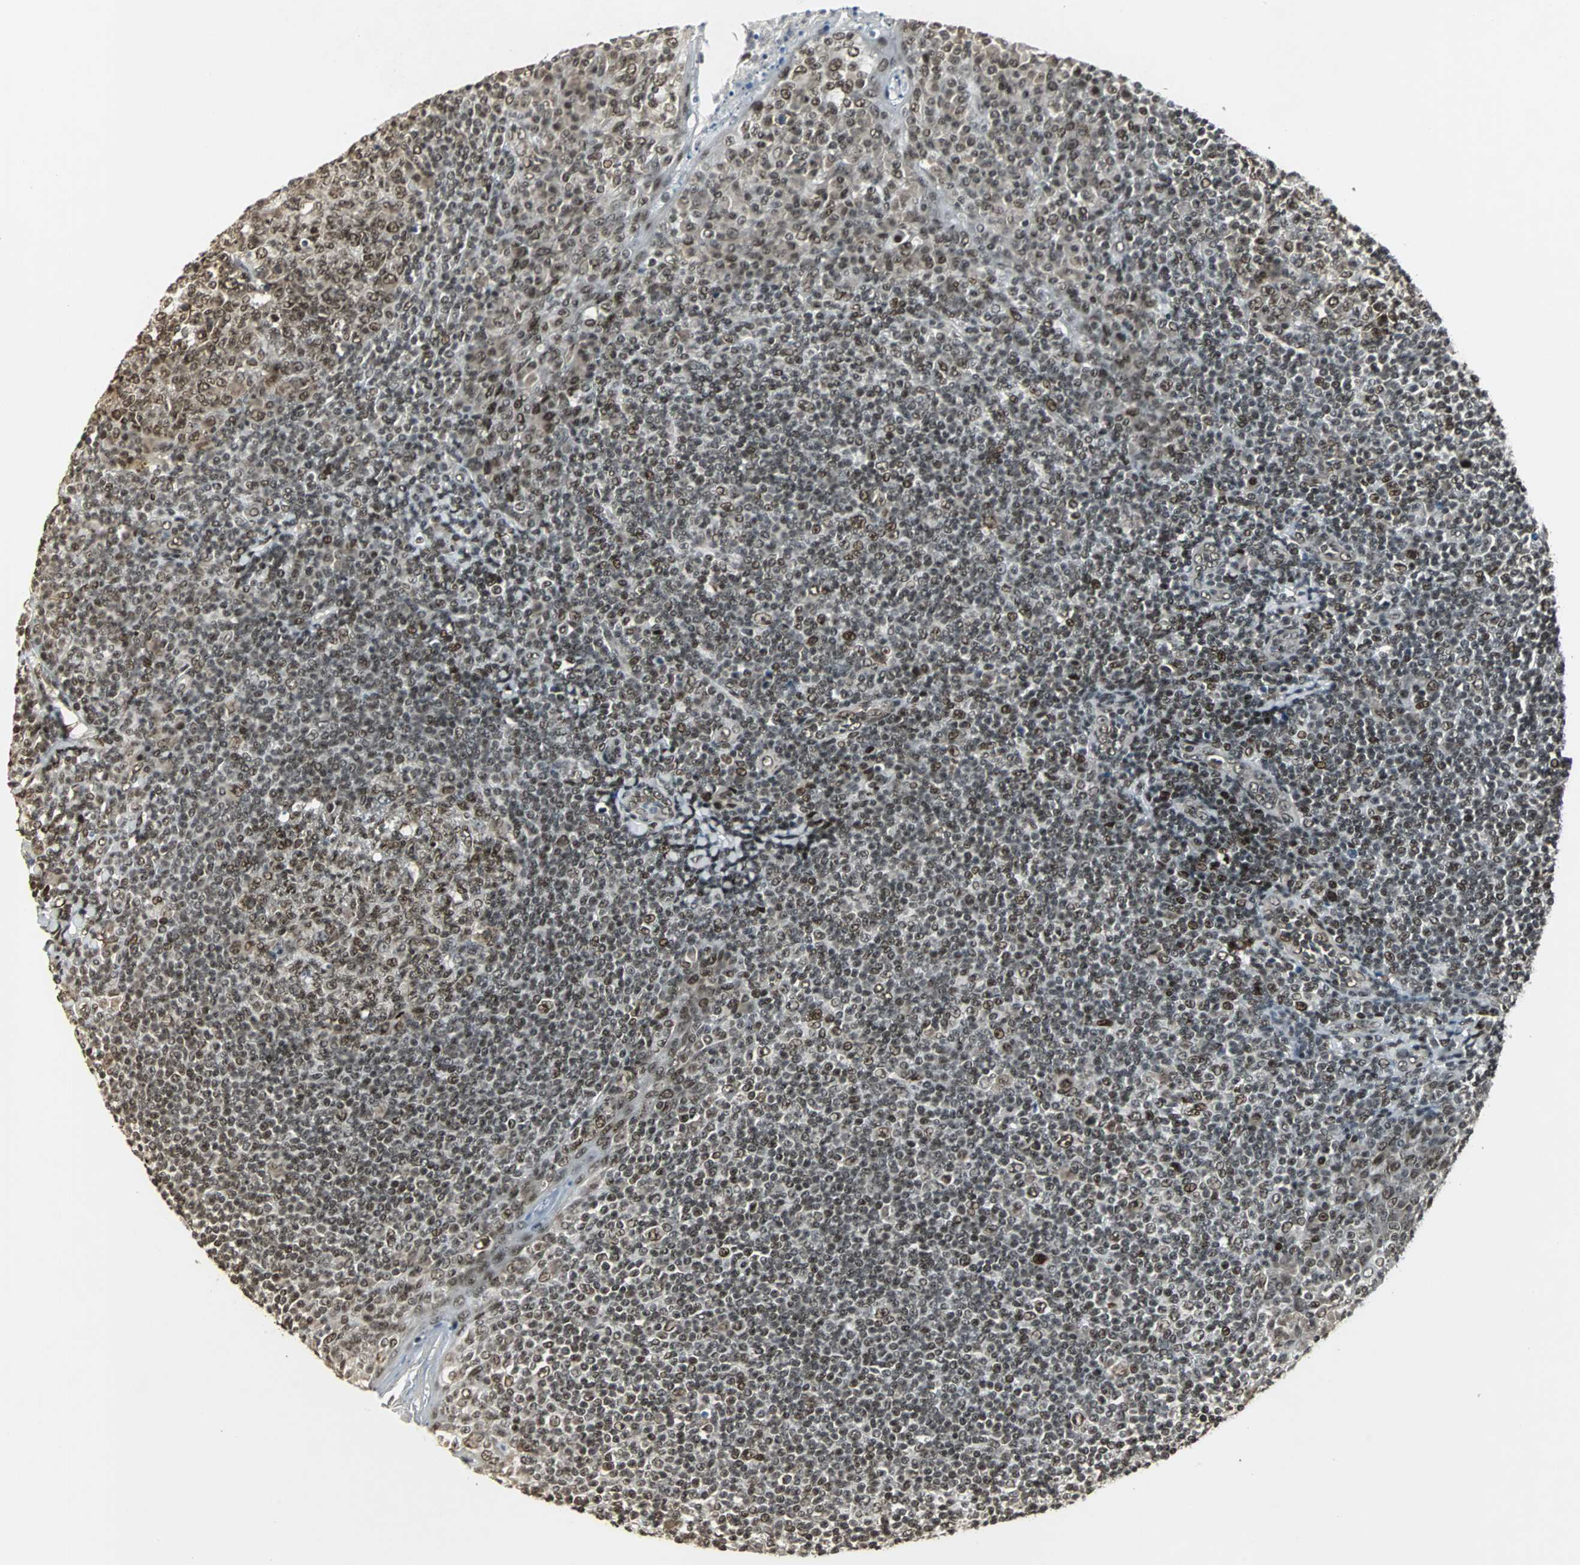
{"staining": {"intensity": "moderate", "quantity": ">75%", "location": "nuclear"}, "tissue": "tonsil", "cell_type": "Germinal center cells", "image_type": "normal", "snomed": [{"axis": "morphology", "description": "Normal tissue, NOS"}, {"axis": "topography", "description": "Tonsil"}], "caption": "An image of human tonsil stained for a protein shows moderate nuclear brown staining in germinal center cells. The staining is performed using DAB brown chromogen to label protein expression. The nuclei are counter-stained blue using hematoxylin.", "gene": "TAF5", "patient": {"sex": "male", "age": 31}}